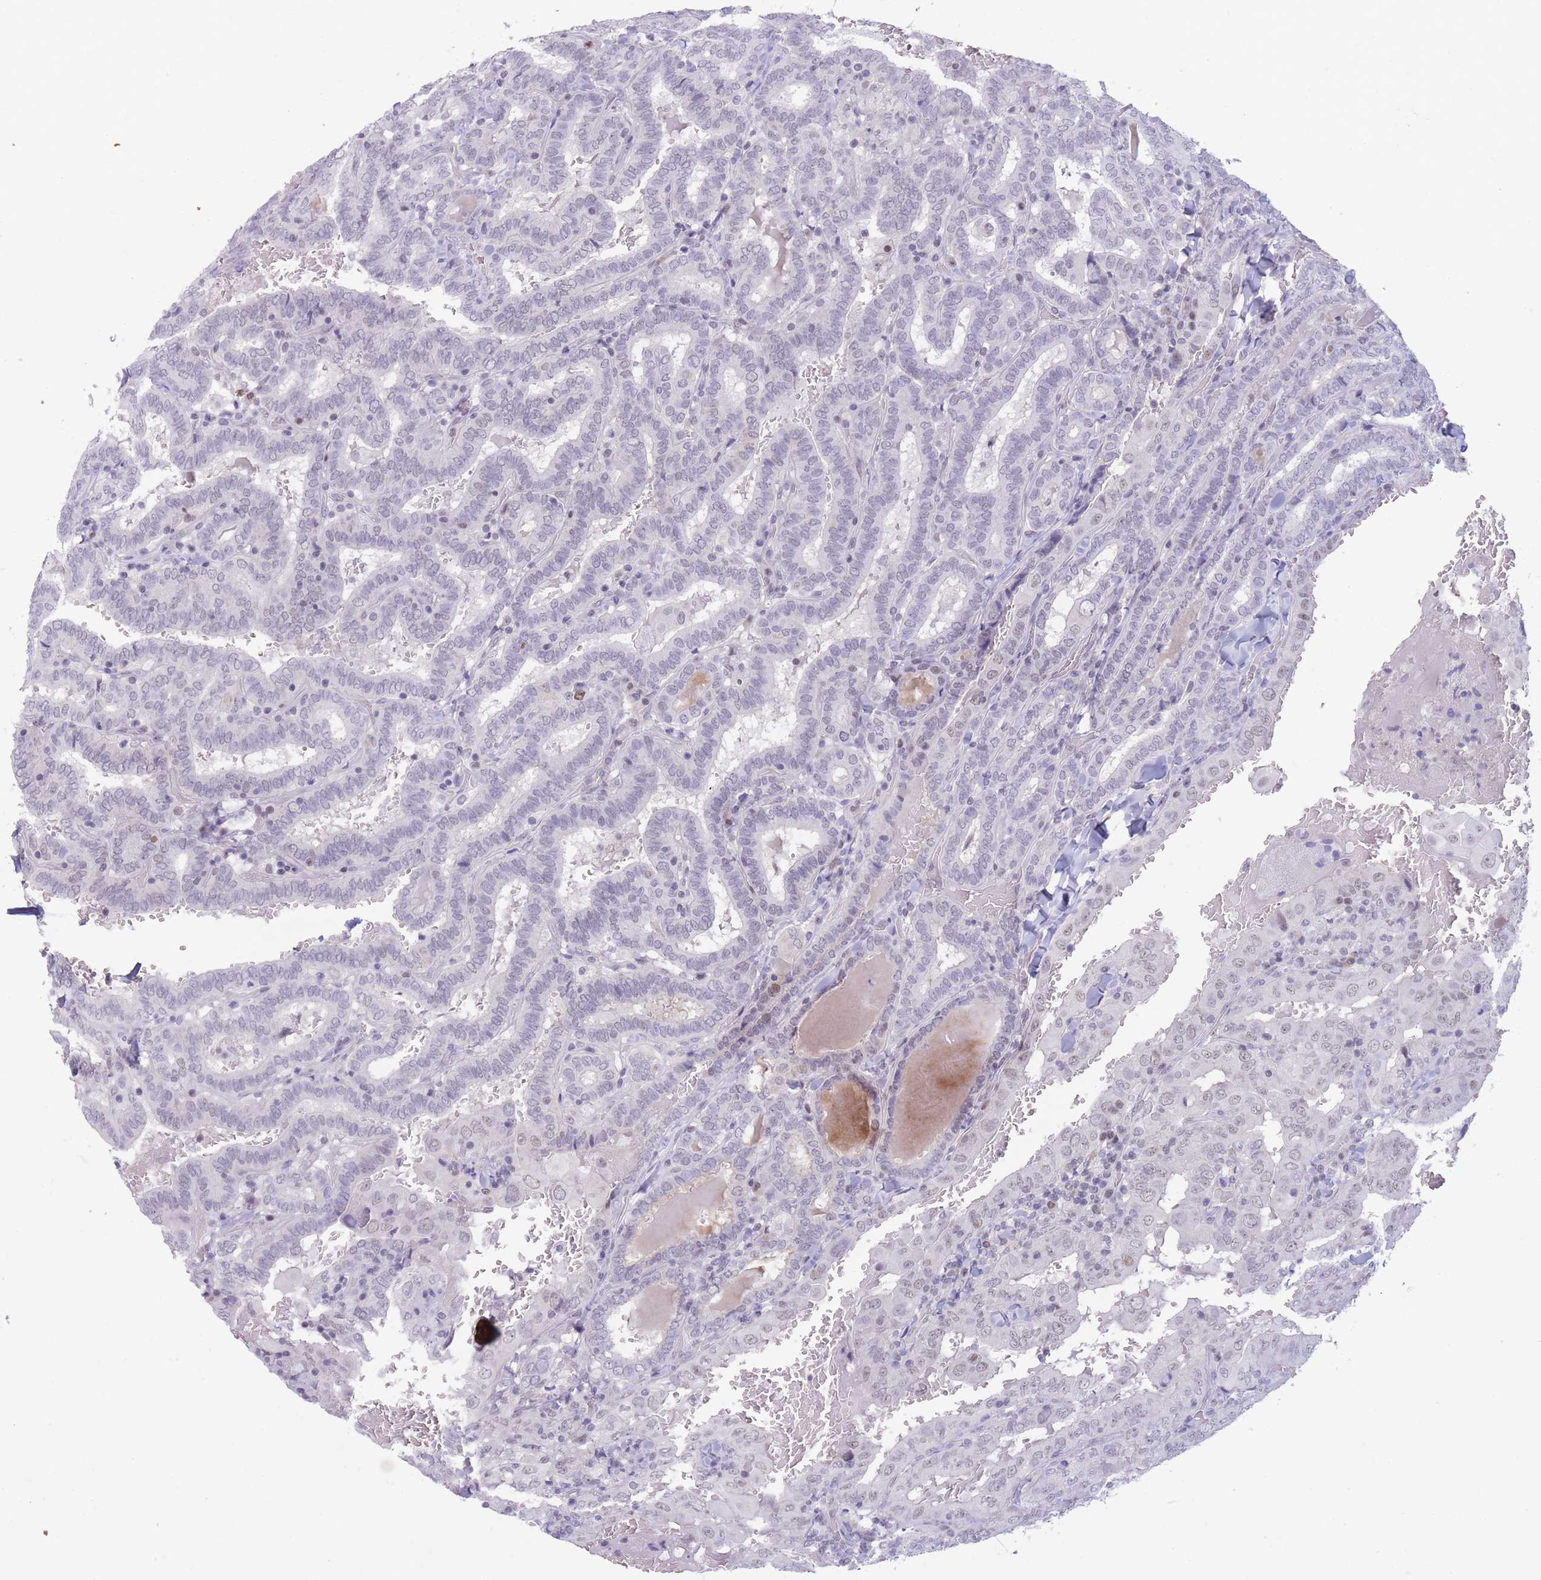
{"staining": {"intensity": "negative", "quantity": "none", "location": "none"}, "tissue": "thyroid cancer", "cell_type": "Tumor cells", "image_type": "cancer", "snomed": [{"axis": "morphology", "description": "Papillary adenocarcinoma, NOS"}, {"axis": "topography", "description": "Thyroid gland"}], "caption": "IHC image of papillary adenocarcinoma (thyroid) stained for a protein (brown), which shows no staining in tumor cells.", "gene": "ARID3B", "patient": {"sex": "female", "age": 72}}